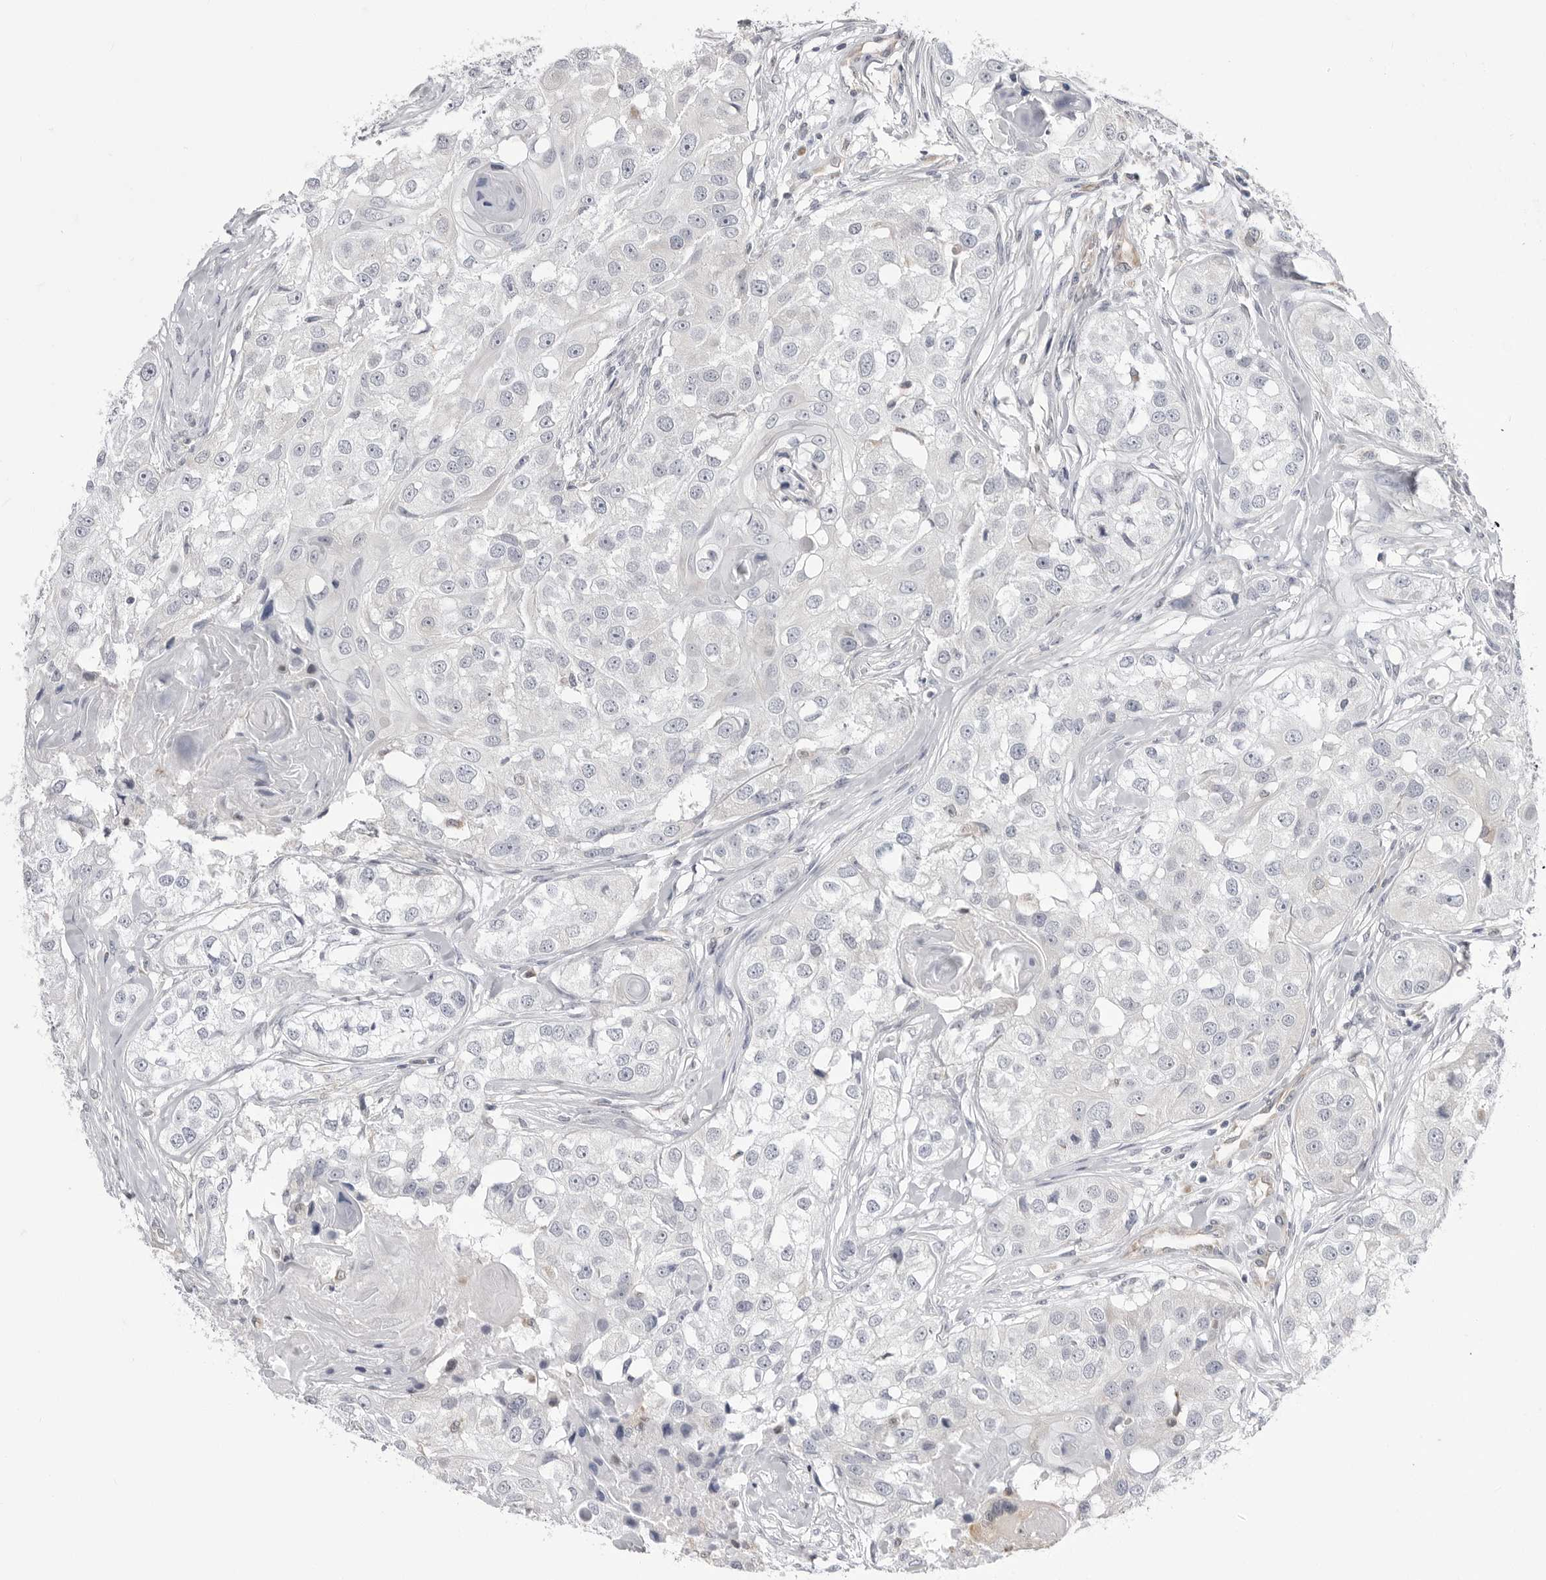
{"staining": {"intensity": "negative", "quantity": "none", "location": "none"}, "tissue": "head and neck cancer", "cell_type": "Tumor cells", "image_type": "cancer", "snomed": [{"axis": "morphology", "description": "Normal tissue, NOS"}, {"axis": "morphology", "description": "Squamous cell carcinoma, NOS"}, {"axis": "topography", "description": "Skeletal muscle"}, {"axis": "topography", "description": "Head-Neck"}], "caption": "This image is of squamous cell carcinoma (head and neck) stained with immunohistochemistry to label a protein in brown with the nuclei are counter-stained blue. There is no expression in tumor cells.", "gene": "FH", "patient": {"sex": "male", "age": 51}}